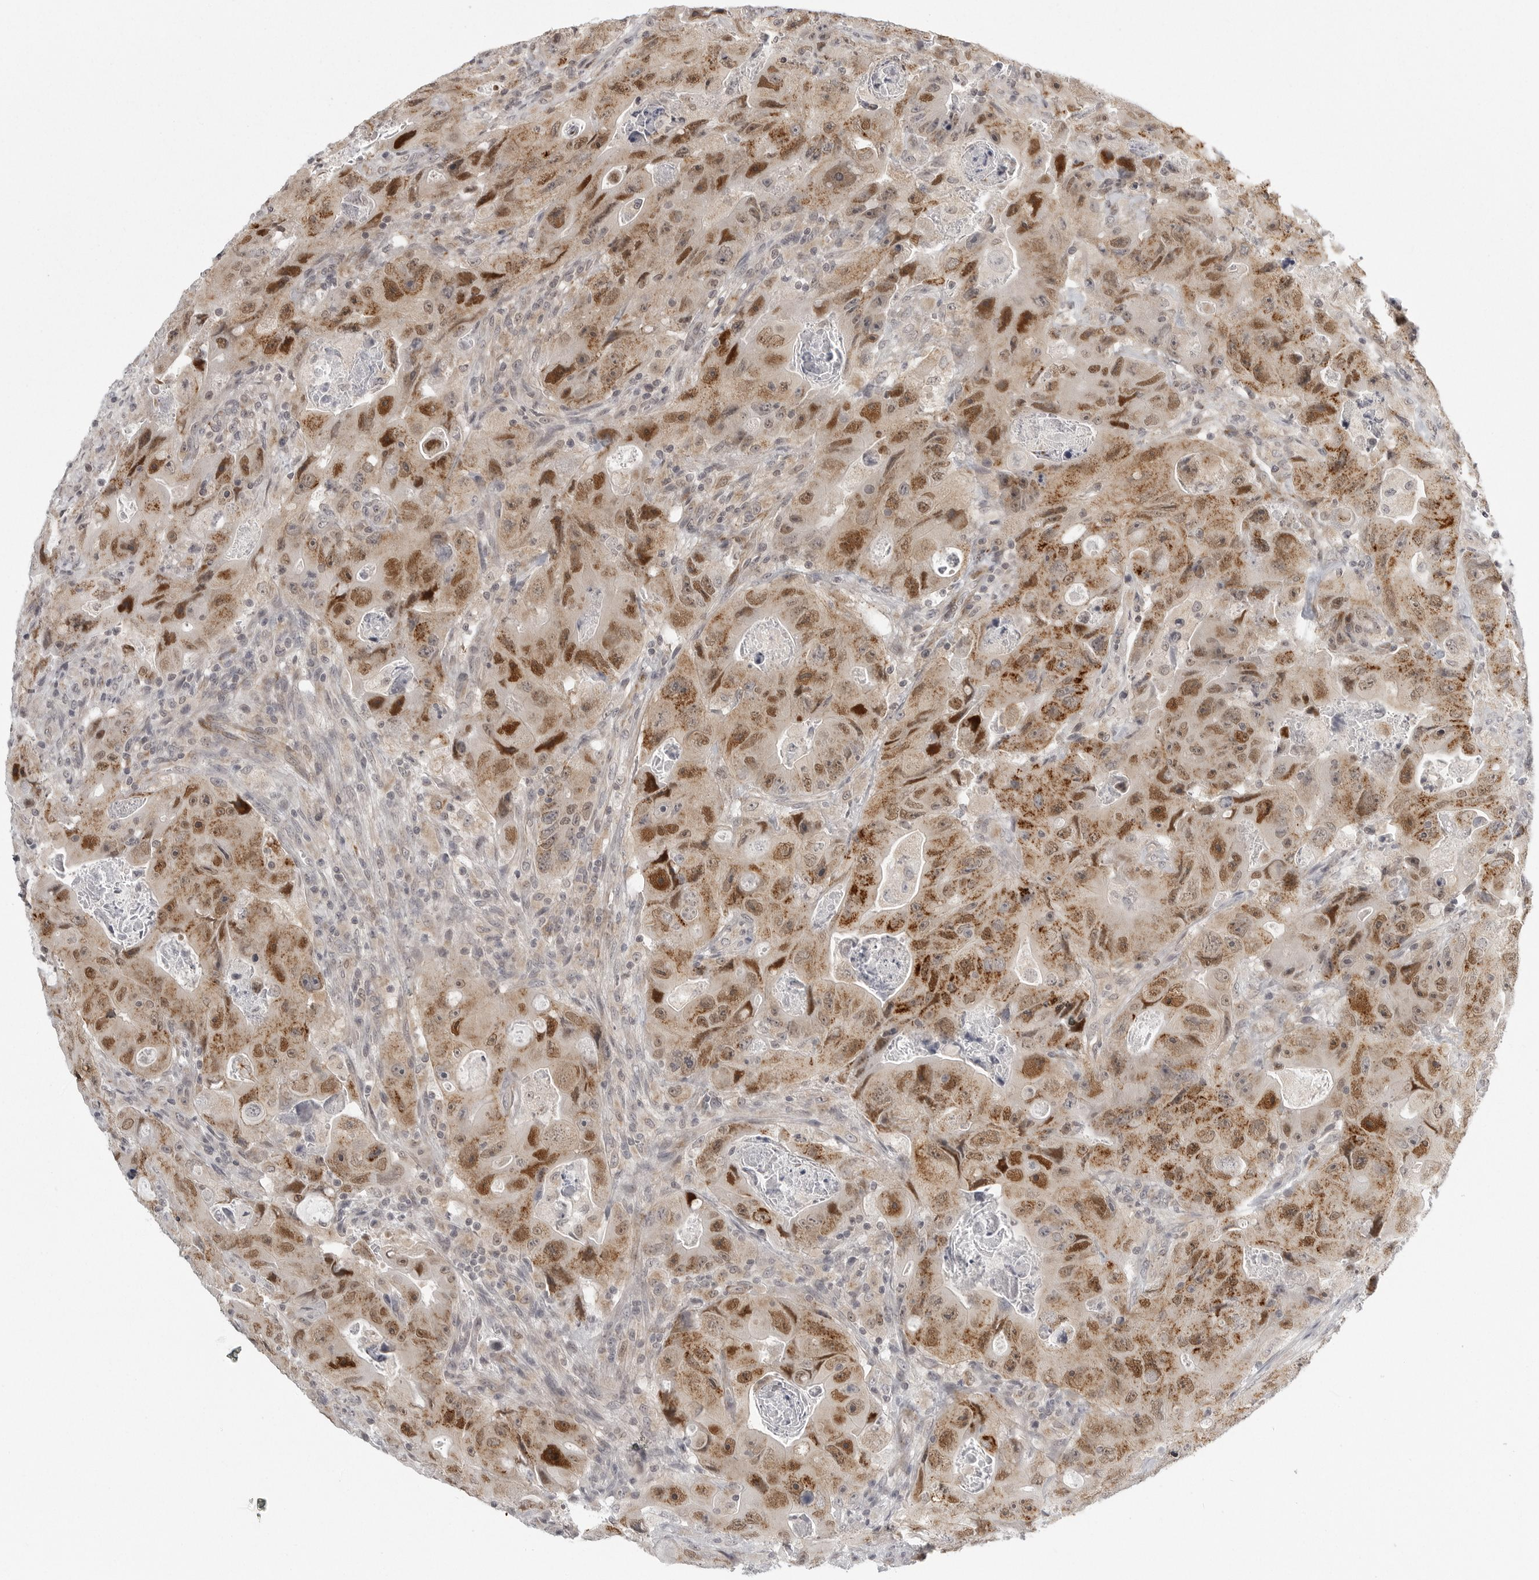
{"staining": {"intensity": "moderate", "quantity": ">75%", "location": "nuclear"}, "tissue": "colorectal cancer", "cell_type": "Tumor cells", "image_type": "cancer", "snomed": [{"axis": "morphology", "description": "Adenocarcinoma, NOS"}, {"axis": "topography", "description": "Colon"}], "caption": "A brown stain labels moderate nuclear expression of a protein in human adenocarcinoma (colorectal) tumor cells. The protein of interest is shown in brown color, while the nuclei are stained blue.", "gene": "TUT4", "patient": {"sex": "female", "age": 46}}